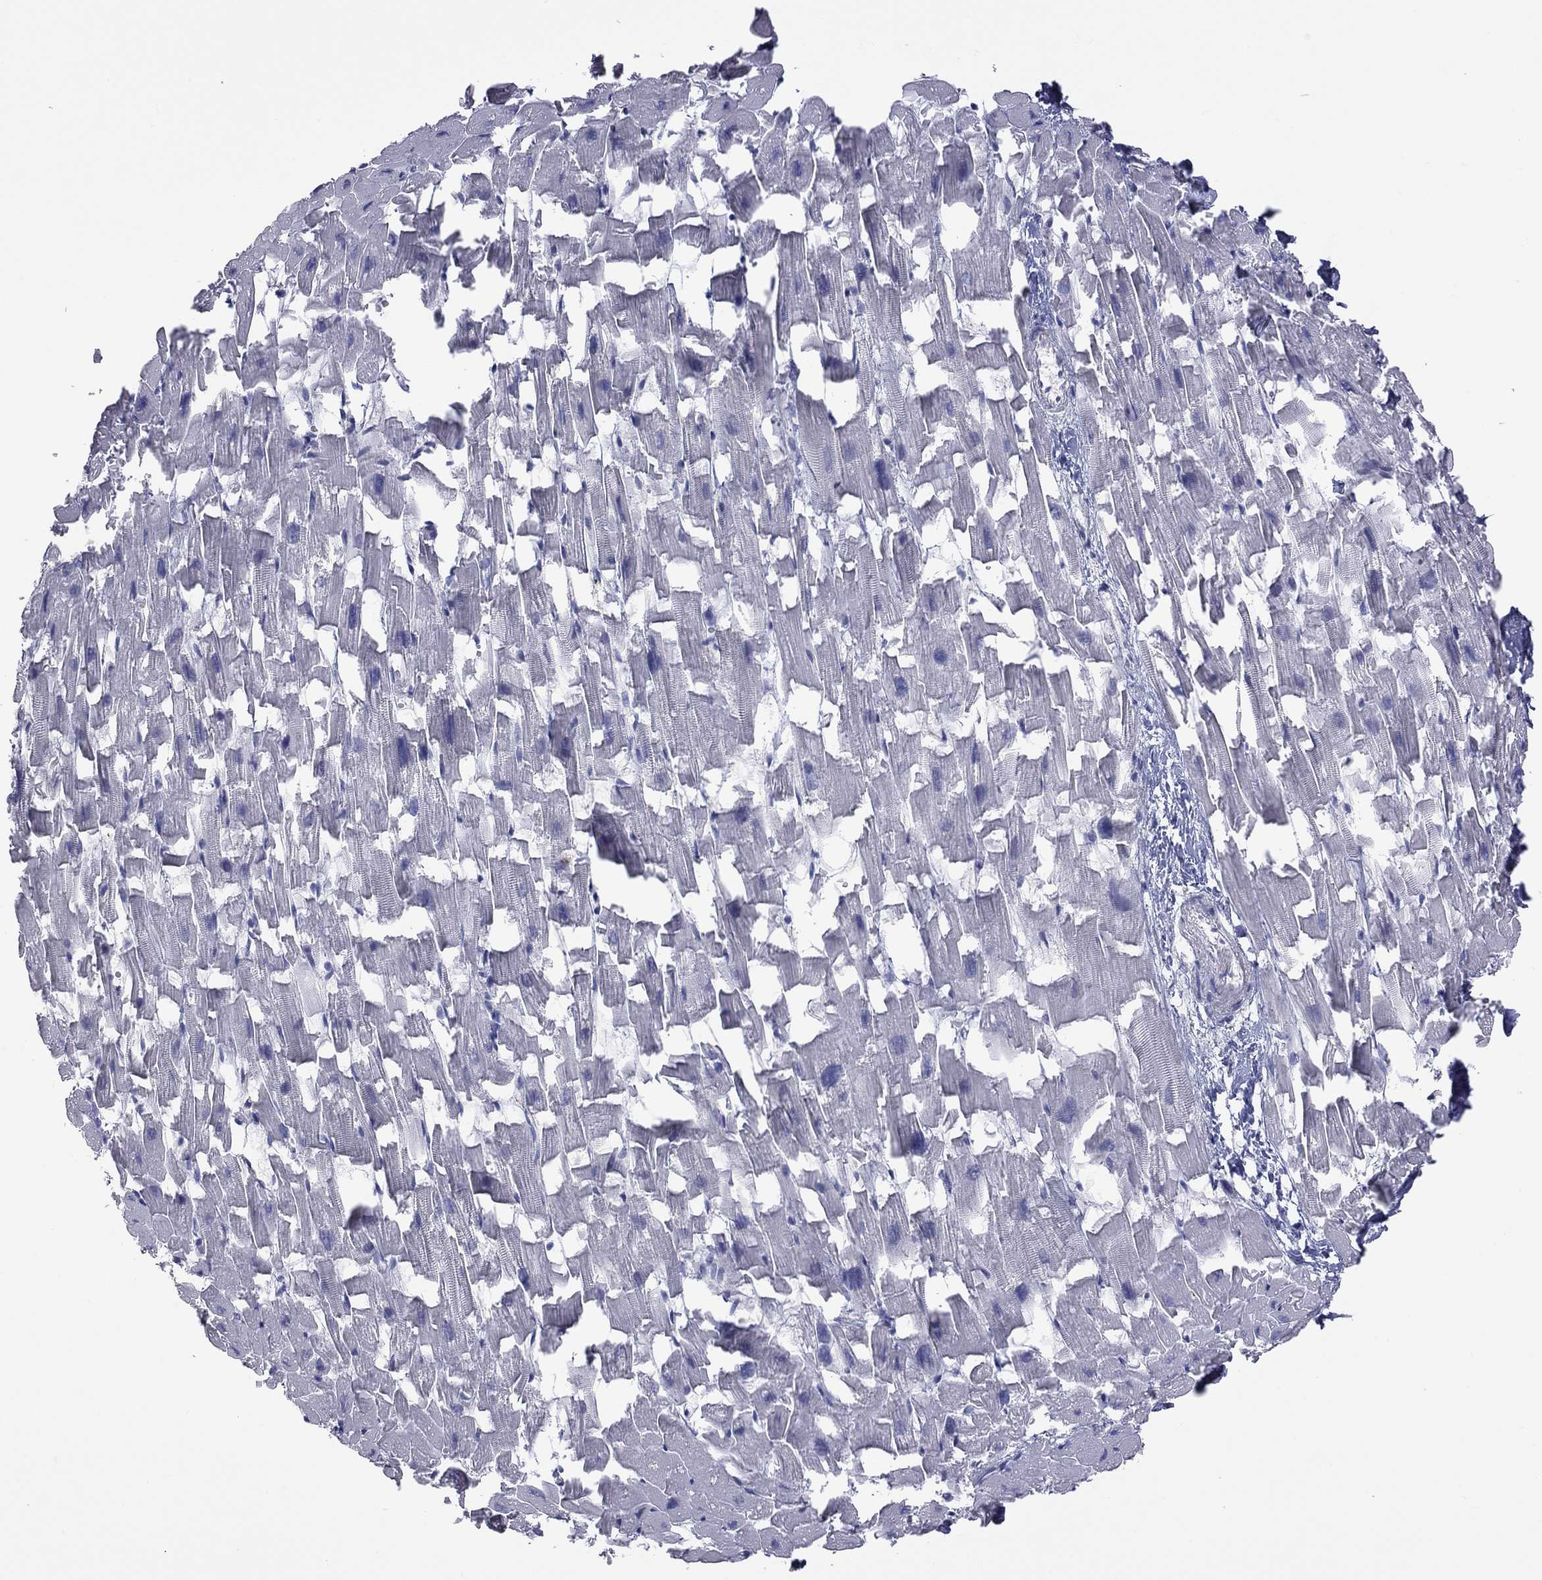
{"staining": {"intensity": "negative", "quantity": "none", "location": "none"}, "tissue": "heart muscle", "cell_type": "Cardiomyocytes", "image_type": "normal", "snomed": [{"axis": "morphology", "description": "Normal tissue, NOS"}, {"axis": "topography", "description": "Heart"}], "caption": "Immunohistochemistry histopathology image of normal heart muscle: heart muscle stained with DAB (3,3'-diaminobenzidine) displays no significant protein staining in cardiomyocytes. (DAB (3,3'-diaminobenzidine) immunohistochemistry visualized using brightfield microscopy, high magnification).", "gene": "HYLS1", "patient": {"sex": "female", "age": 64}}